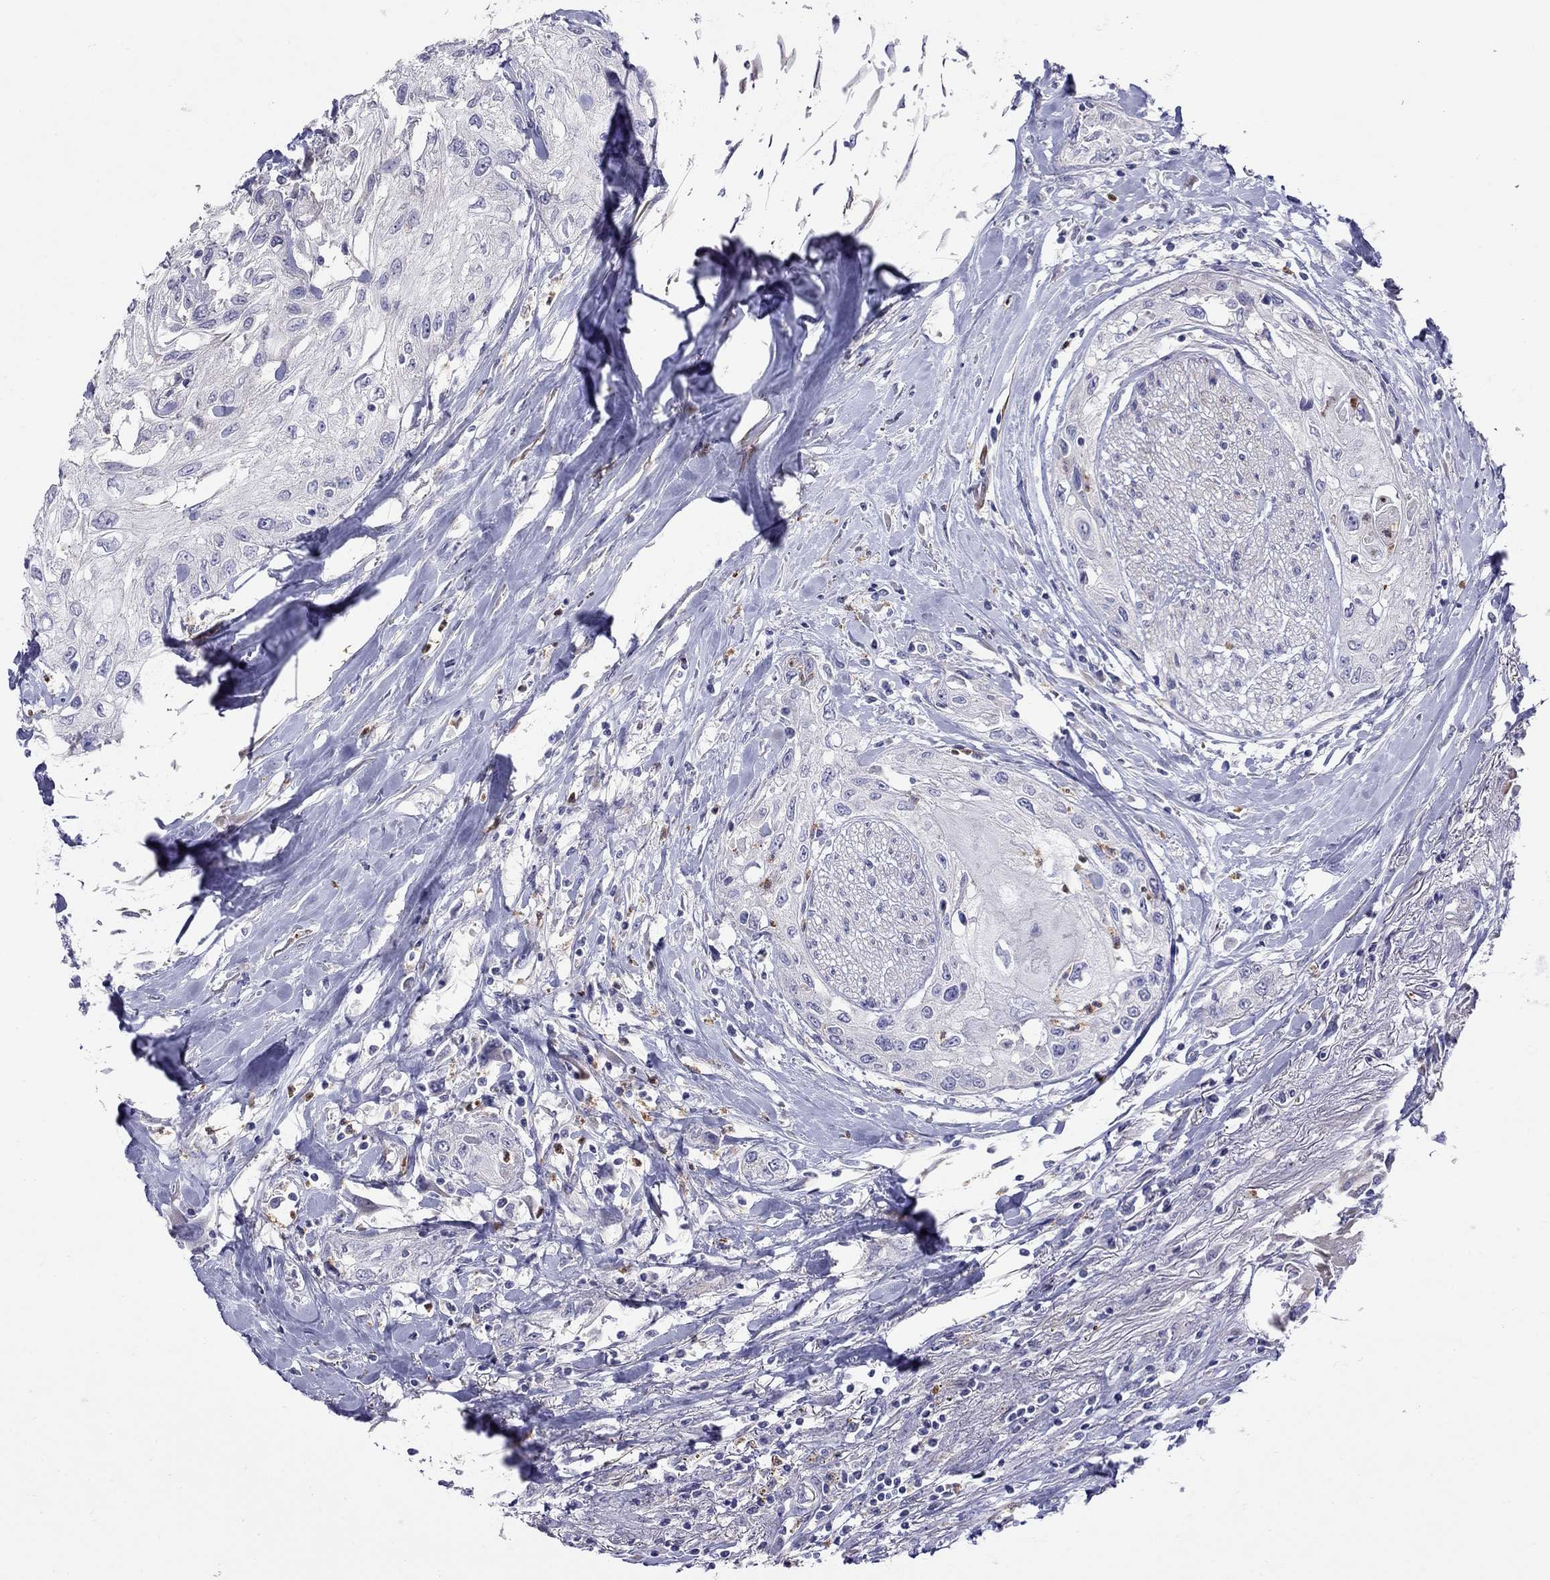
{"staining": {"intensity": "negative", "quantity": "none", "location": "none"}, "tissue": "head and neck cancer", "cell_type": "Tumor cells", "image_type": "cancer", "snomed": [{"axis": "morphology", "description": "Normal tissue, NOS"}, {"axis": "morphology", "description": "Squamous cell carcinoma, NOS"}, {"axis": "topography", "description": "Oral tissue"}, {"axis": "topography", "description": "Peripheral nerve tissue"}, {"axis": "topography", "description": "Head-Neck"}], "caption": "Tumor cells are negative for protein expression in human head and neck cancer.", "gene": "SPINT4", "patient": {"sex": "female", "age": 59}}